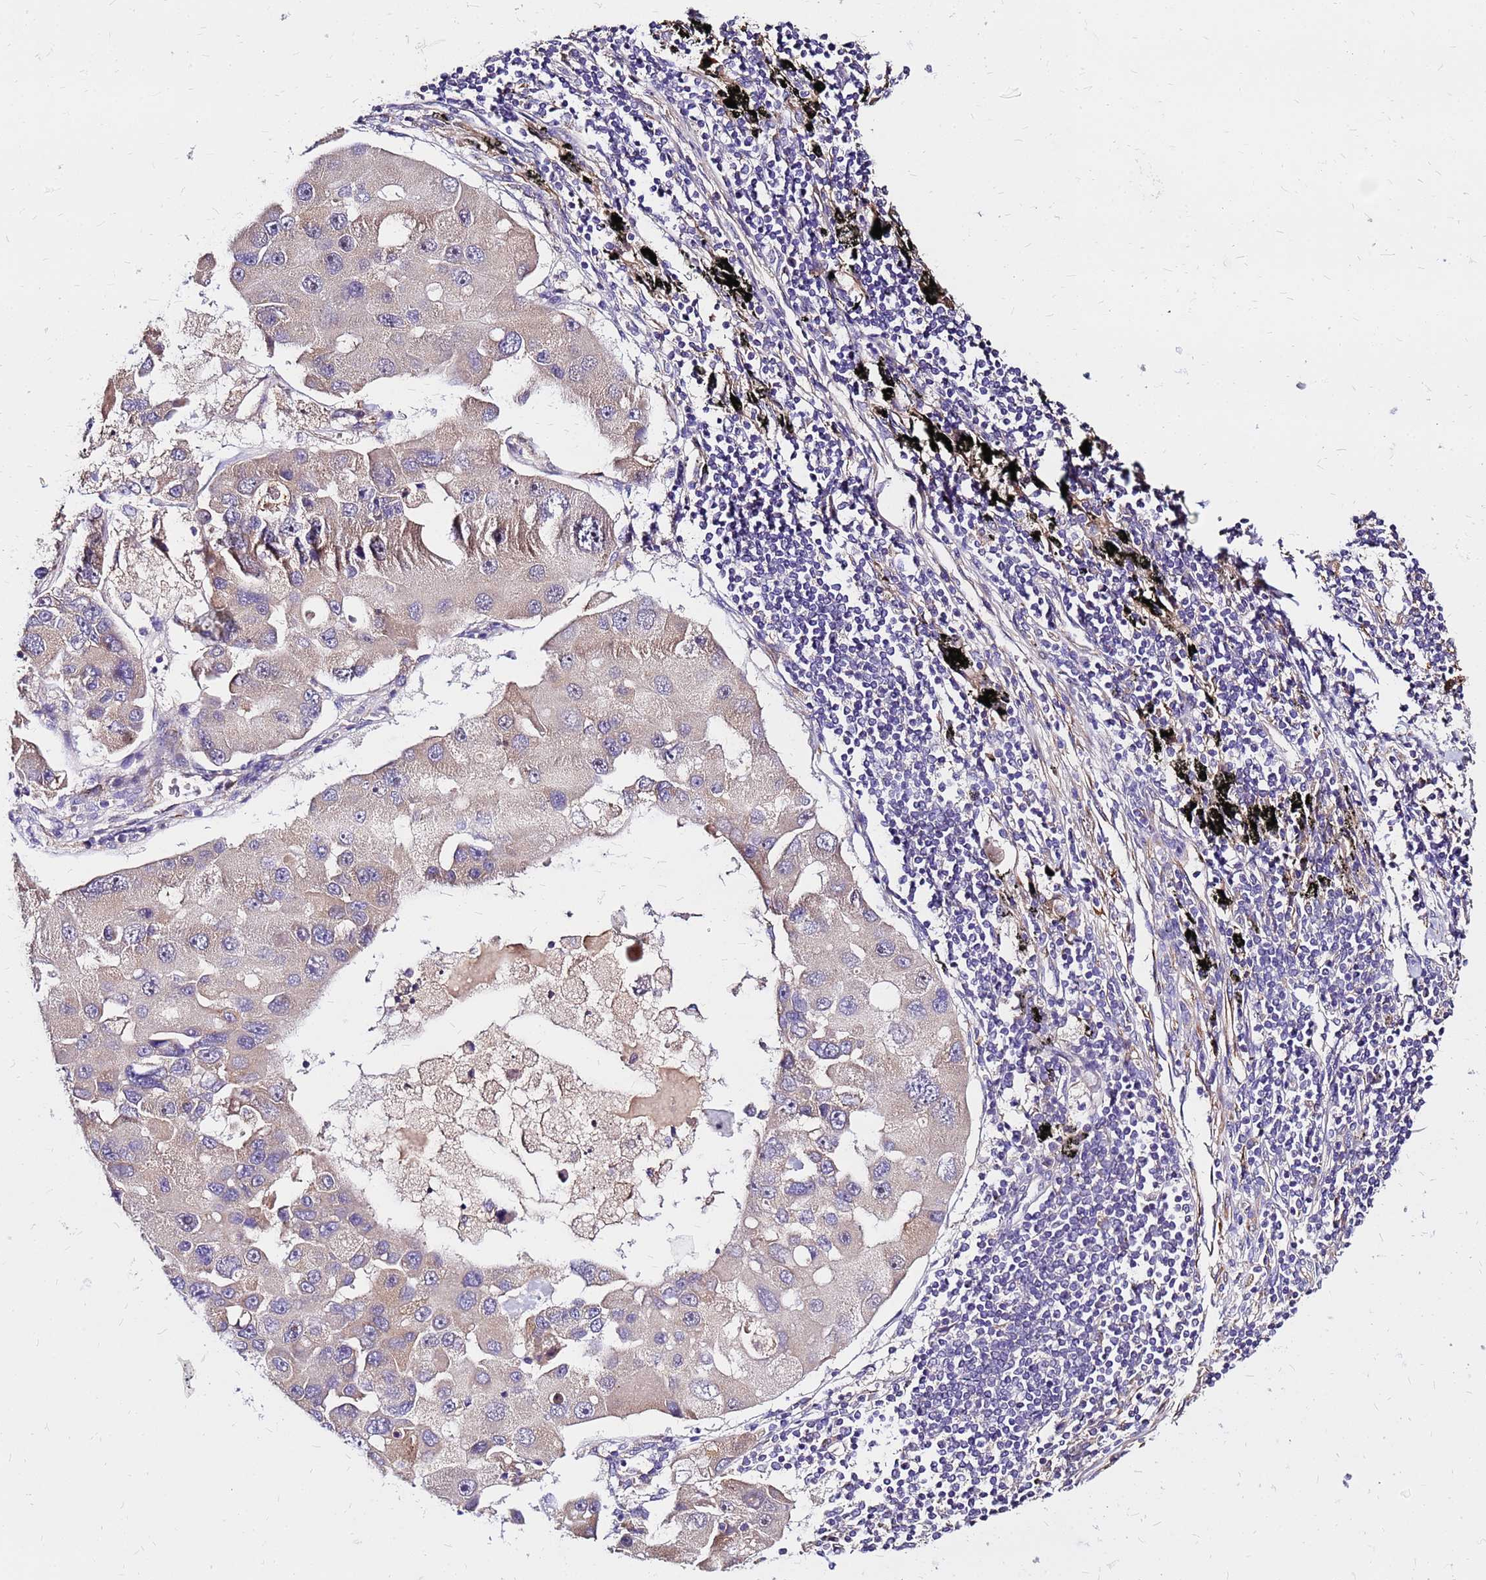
{"staining": {"intensity": "weak", "quantity": "25%-75%", "location": "cytoplasmic/membranous"}, "tissue": "lung cancer", "cell_type": "Tumor cells", "image_type": "cancer", "snomed": [{"axis": "morphology", "description": "Adenocarcinoma, NOS"}, {"axis": "topography", "description": "Lung"}], "caption": "A high-resolution micrograph shows immunohistochemistry staining of adenocarcinoma (lung), which displays weak cytoplasmic/membranous staining in approximately 25%-75% of tumor cells. (DAB = brown stain, brightfield microscopy at high magnification).", "gene": "ARHGEF5", "patient": {"sex": "female", "age": 54}}